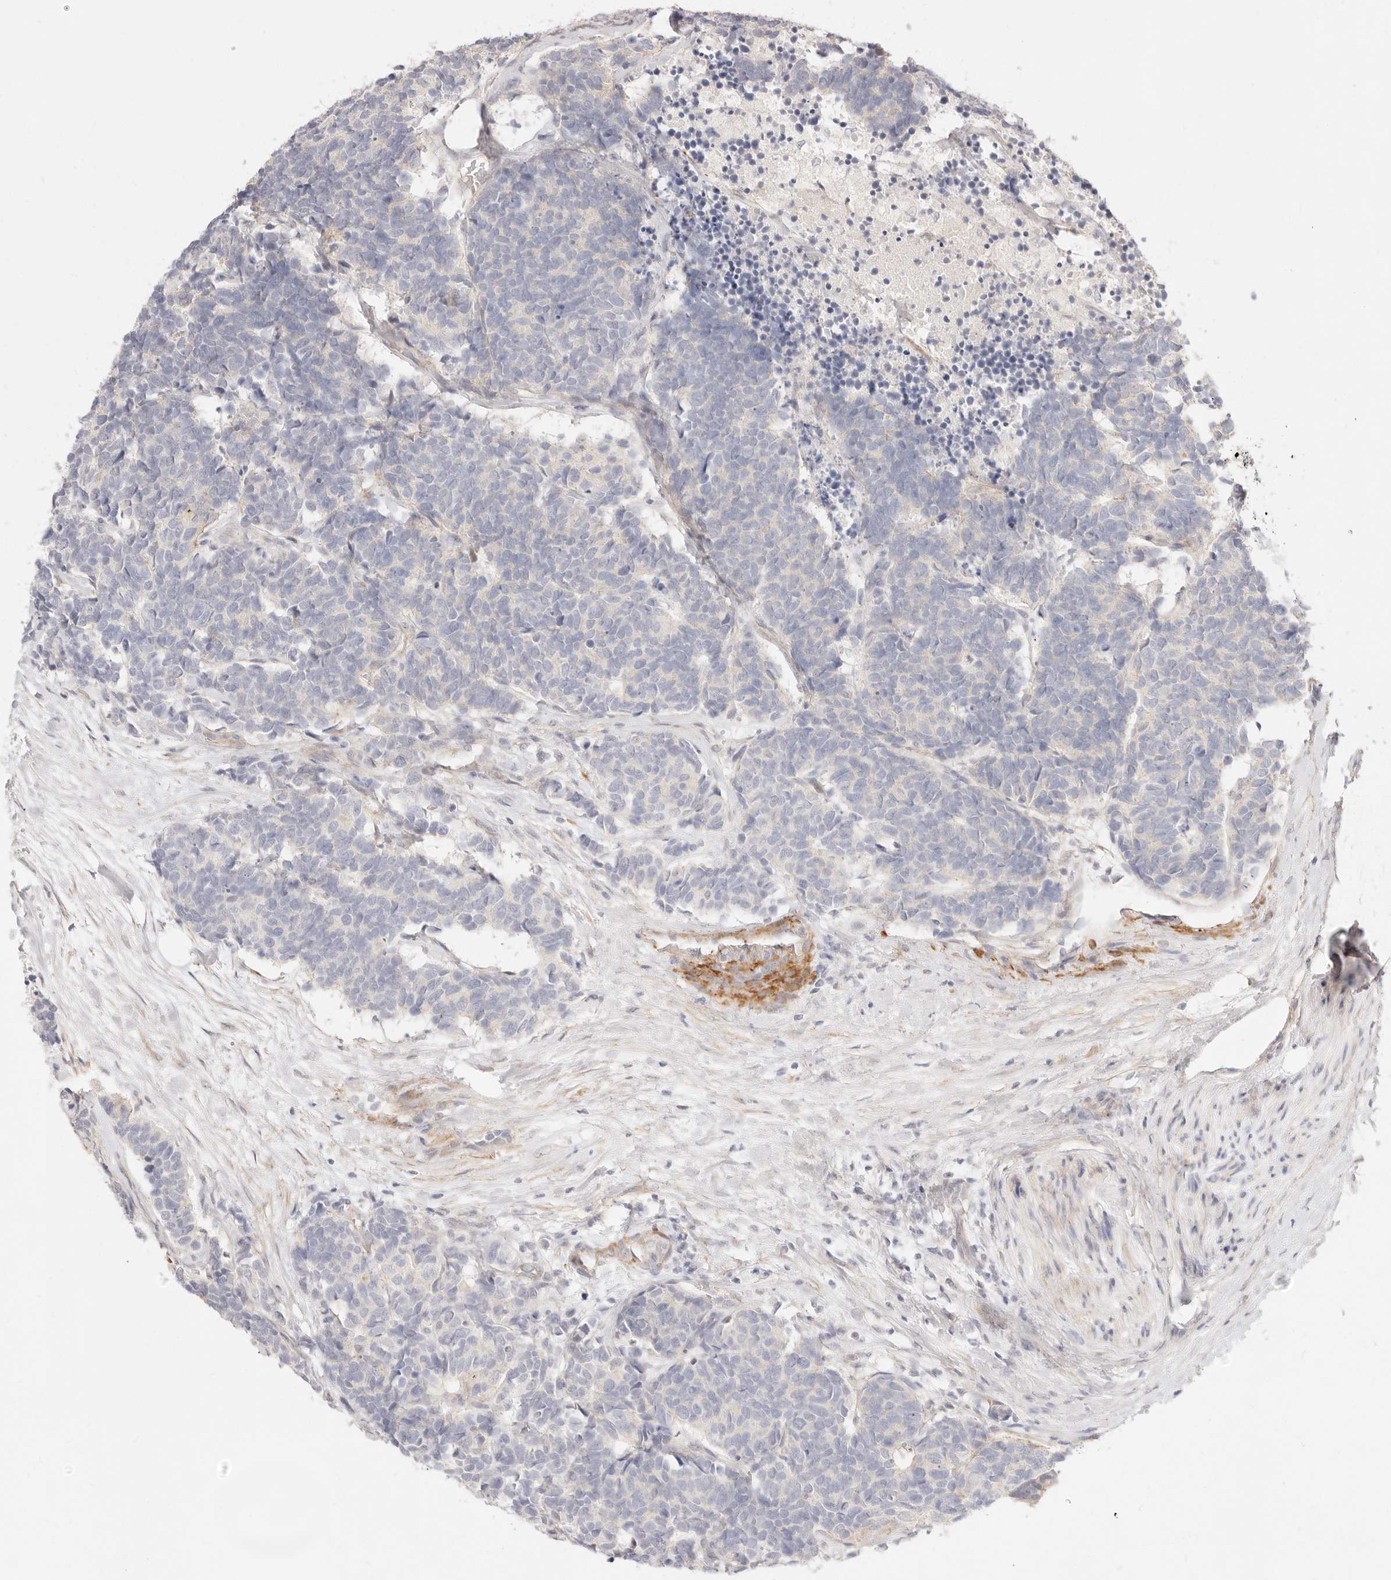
{"staining": {"intensity": "weak", "quantity": "<25%", "location": "cytoplasmic/membranous"}, "tissue": "carcinoid", "cell_type": "Tumor cells", "image_type": "cancer", "snomed": [{"axis": "morphology", "description": "Carcinoma, NOS"}, {"axis": "morphology", "description": "Carcinoid, malignant, NOS"}, {"axis": "topography", "description": "Urinary bladder"}], "caption": "This is a image of immunohistochemistry (IHC) staining of carcinoid, which shows no positivity in tumor cells.", "gene": "UBXN10", "patient": {"sex": "male", "age": 57}}